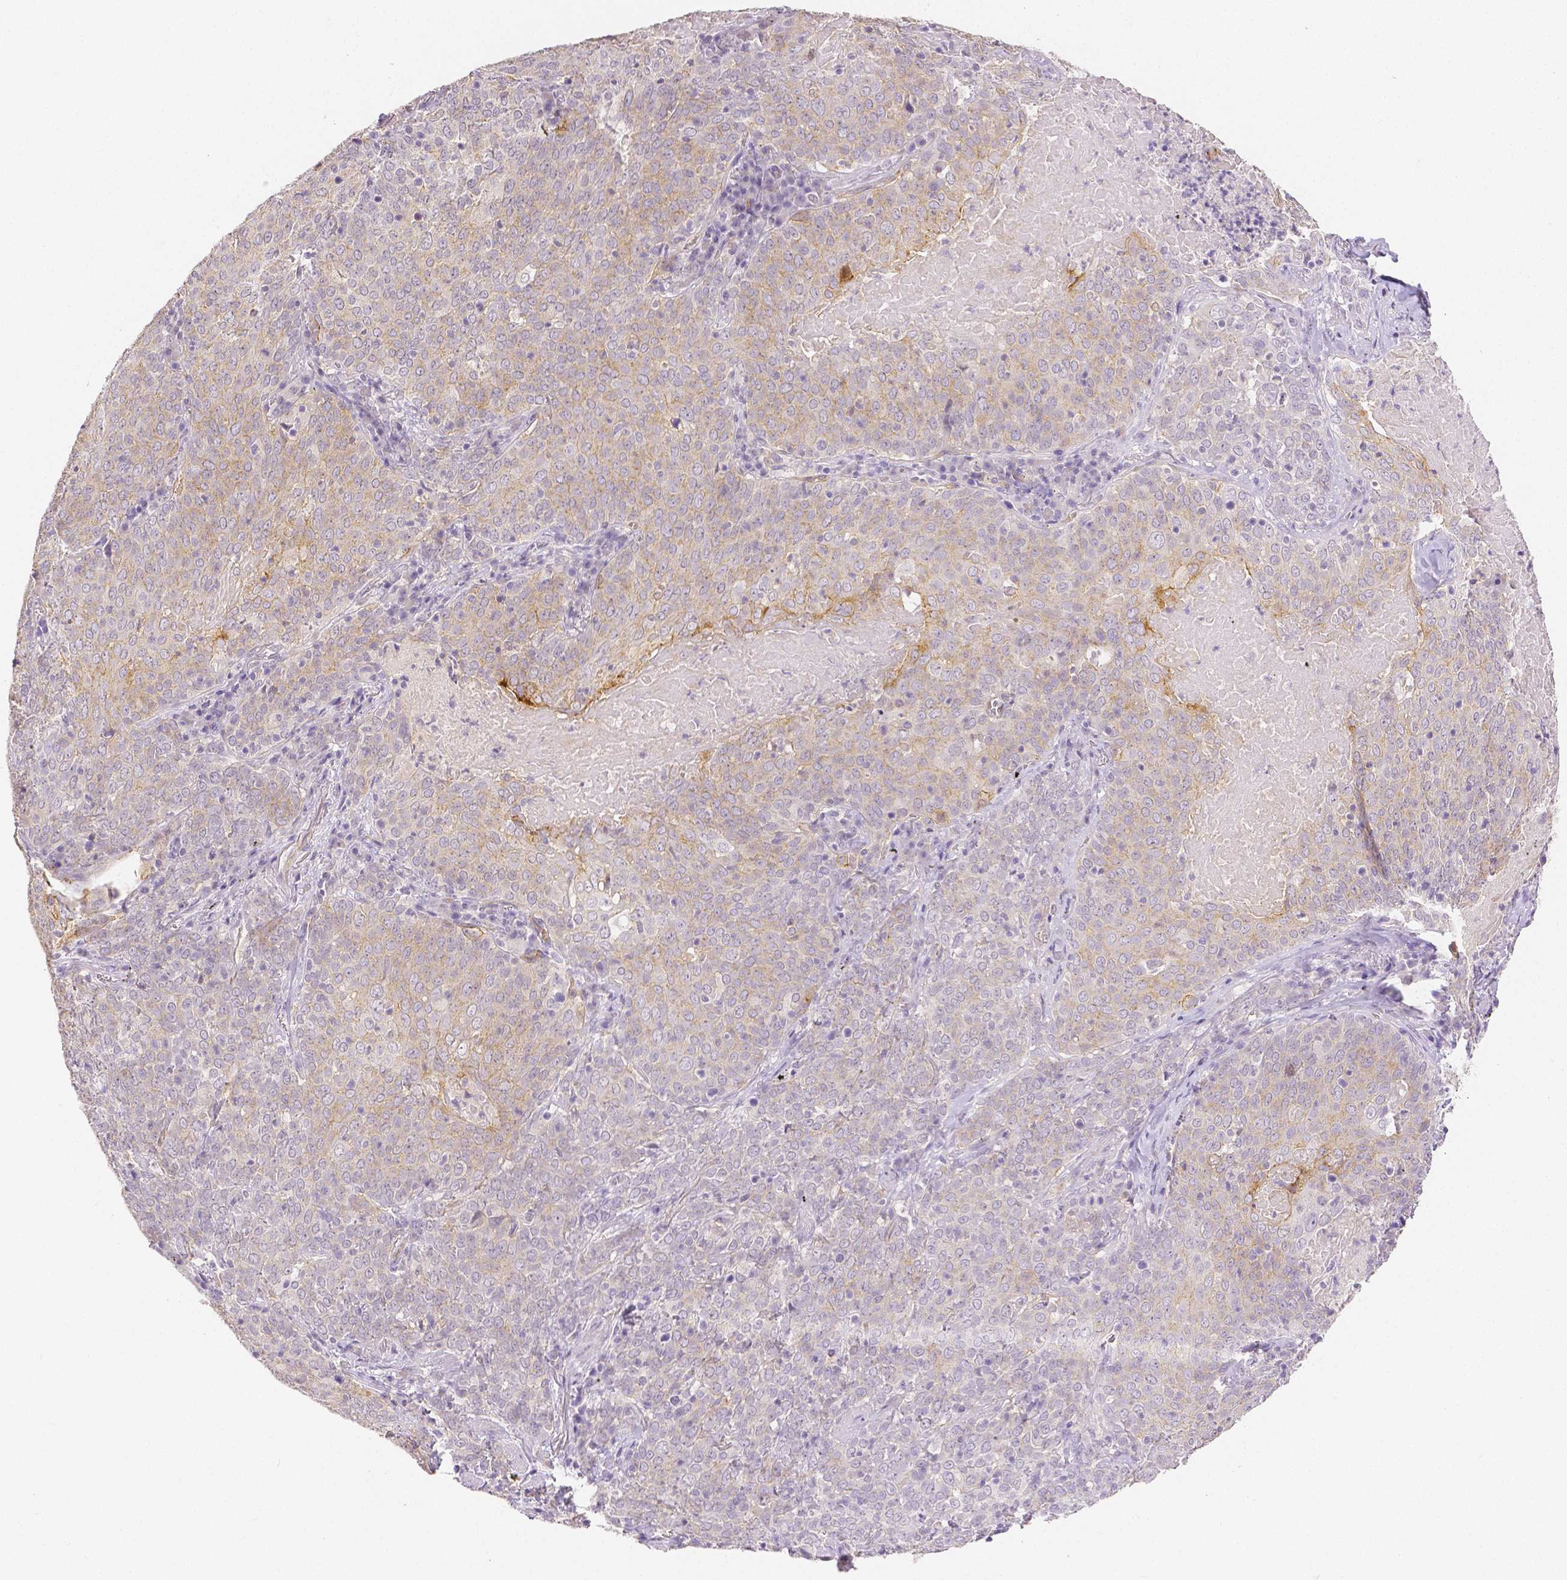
{"staining": {"intensity": "weak", "quantity": ">75%", "location": "cytoplasmic/membranous"}, "tissue": "lung cancer", "cell_type": "Tumor cells", "image_type": "cancer", "snomed": [{"axis": "morphology", "description": "Squamous cell carcinoma, NOS"}, {"axis": "topography", "description": "Lung"}], "caption": "Immunohistochemical staining of human lung cancer shows weak cytoplasmic/membranous protein staining in about >75% of tumor cells. (DAB (3,3'-diaminobenzidine) IHC with brightfield microscopy, high magnification).", "gene": "OCLN", "patient": {"sex": "male", "age": 82}}